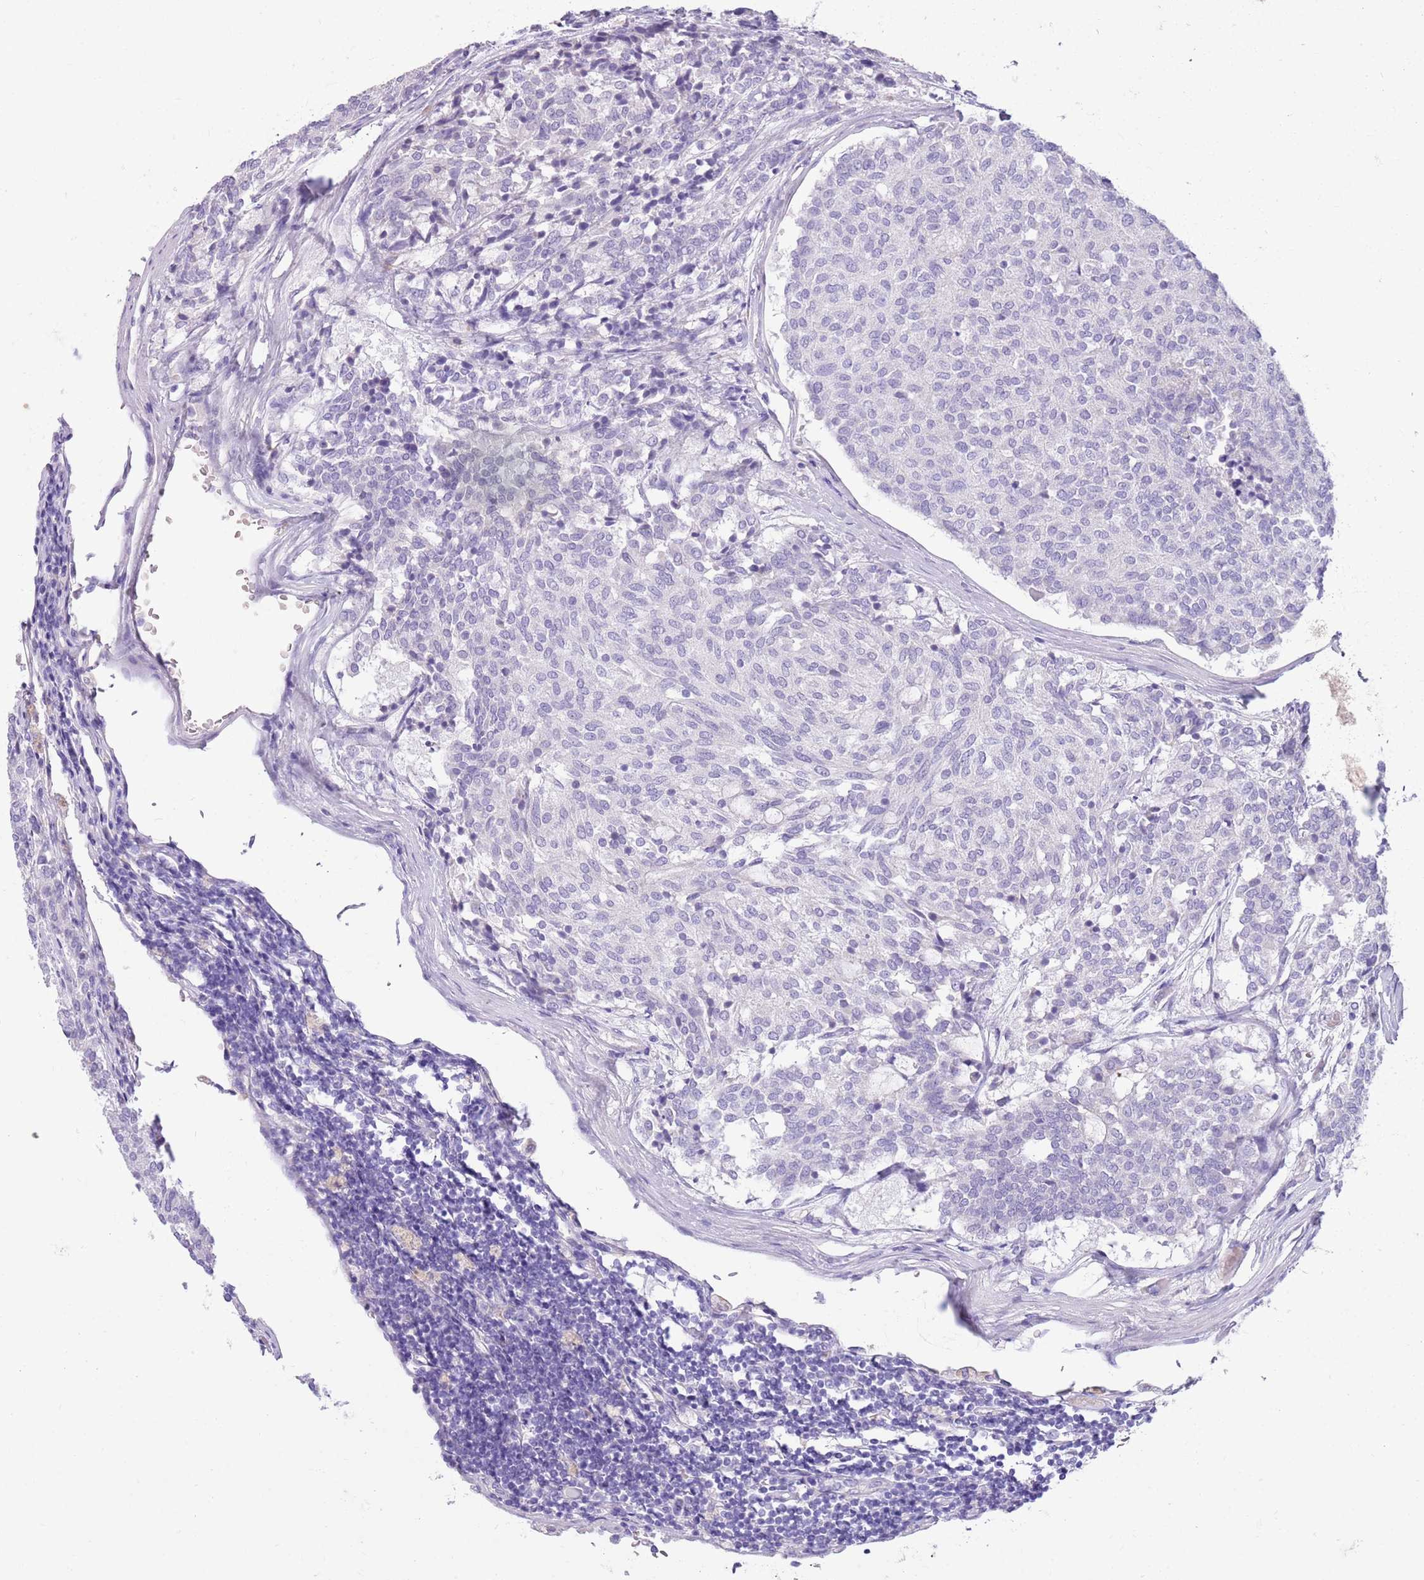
{"staining": {"intensity": "negative", "quantity": "none", "location": "none"}, "tissue": "carcinoid", "cell_type": "Tumor cells", "image_type": "cancer", "snomed": [{"axis": "morphology", "description": "Carcinoid, malignant, NOS"}, {"axis": "topography", "description": "Pancreas"}], "caption": "High magnification brightfield microscopy of carcinoid stained with DAB (3,3'-diaminobenzidine) (brown) and counterstained with hematoxylin (blue): tumor cells show no significant staining. (DAB (3,3'-diaminobenzidine) IHC visualized using brightfield microscopy, high magnification).", "gene": "TOX2", "patient": {"sex": "female", "age": 54}}